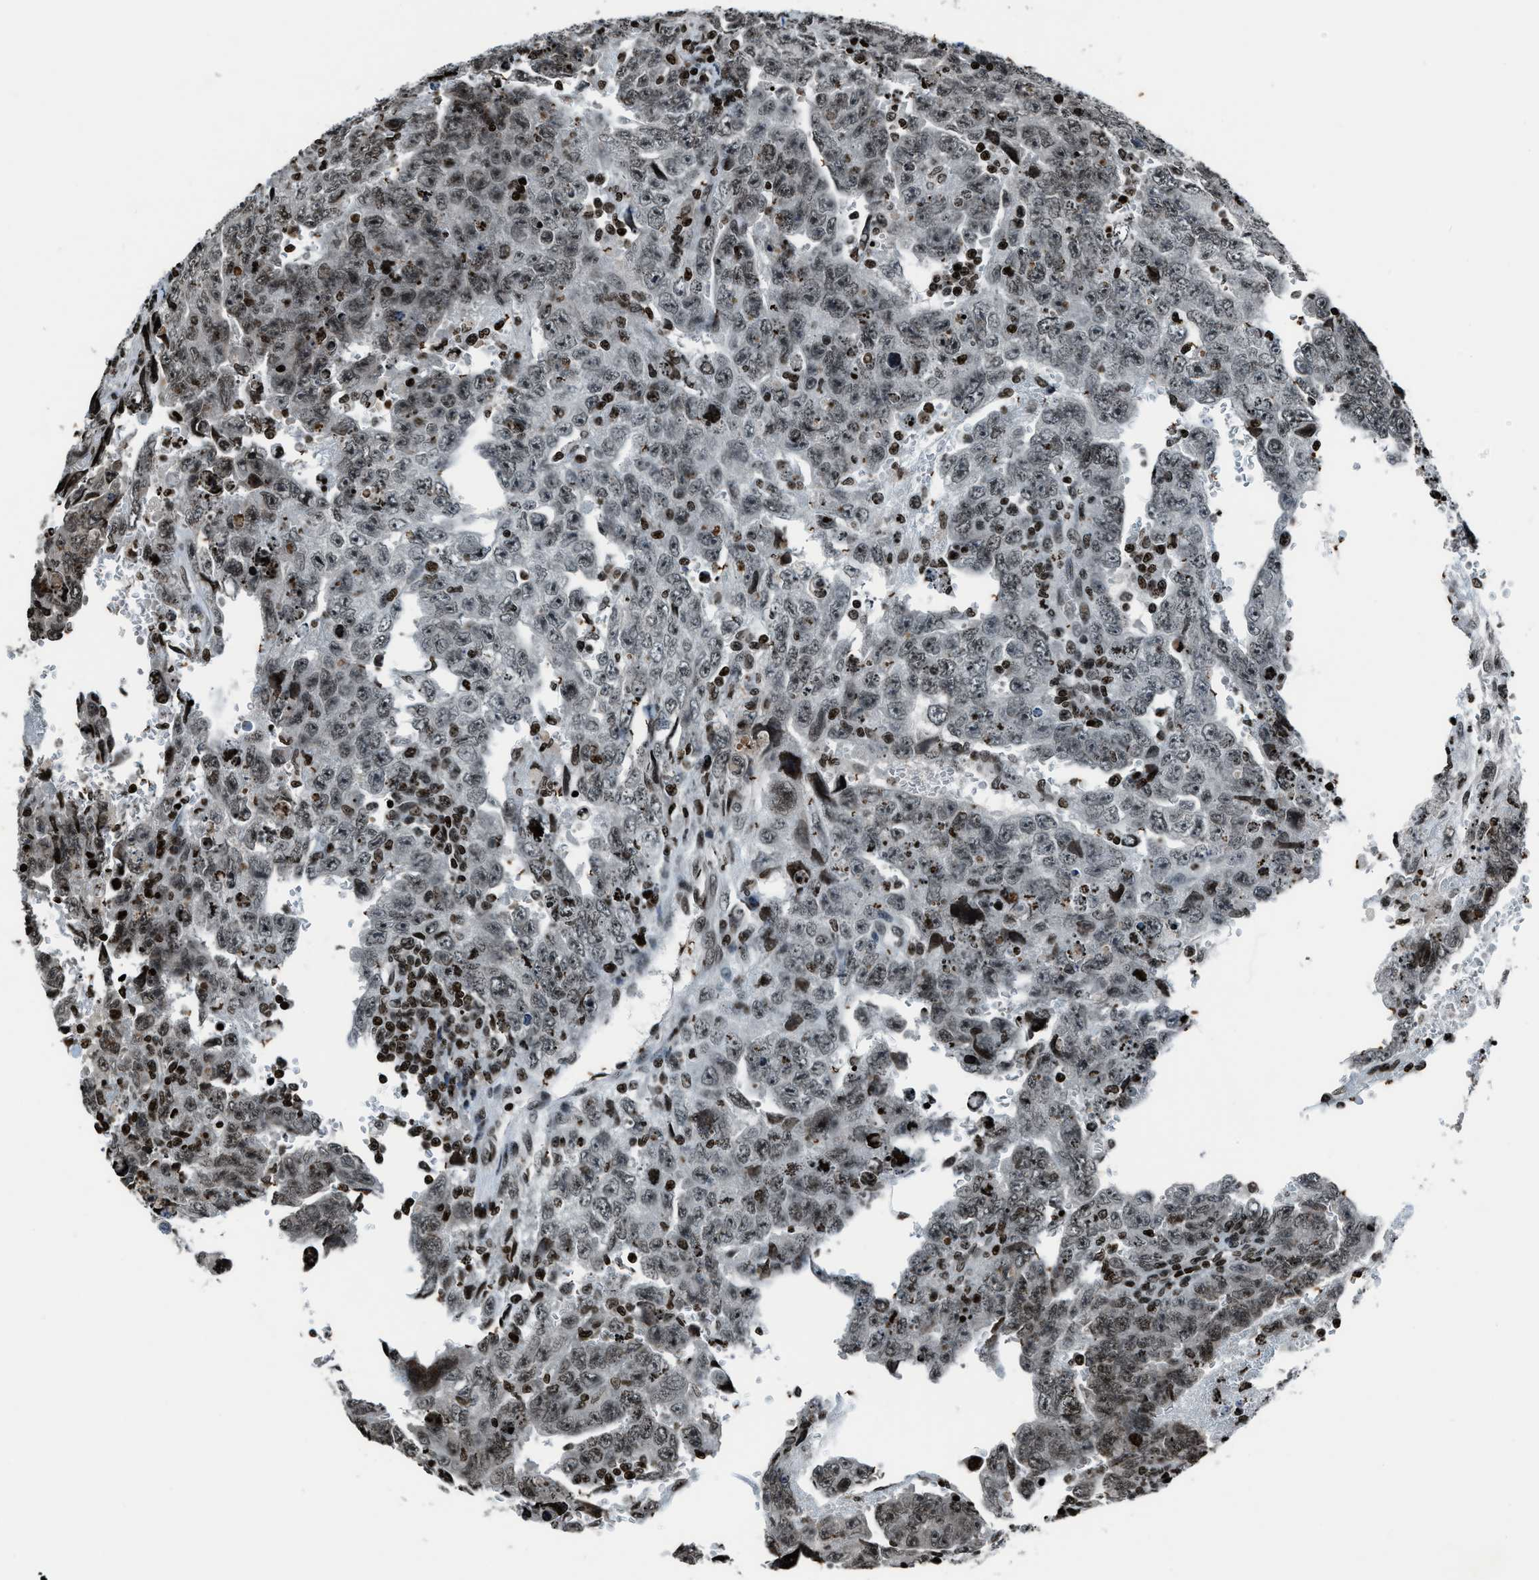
{"staining": {"intensity": "moderate", "quantity": "25%-75%", "location": "nuclear"}, "tissue": "testis cancer", "cell_type": "Tumor cells", "image_type": "cancer", "snomed": [{"axis": "morphology", "description": "Carcinoma, Embryonal, NOS"}, {"axis": "topography", "description": "Testis"}], "caption": "Testis embryonal carcinoma stained for a protein reveals moderate nuclear positivity in tumor cells.", "gene": "H4C1", "patient": {"sex": "male", "age": 28}}